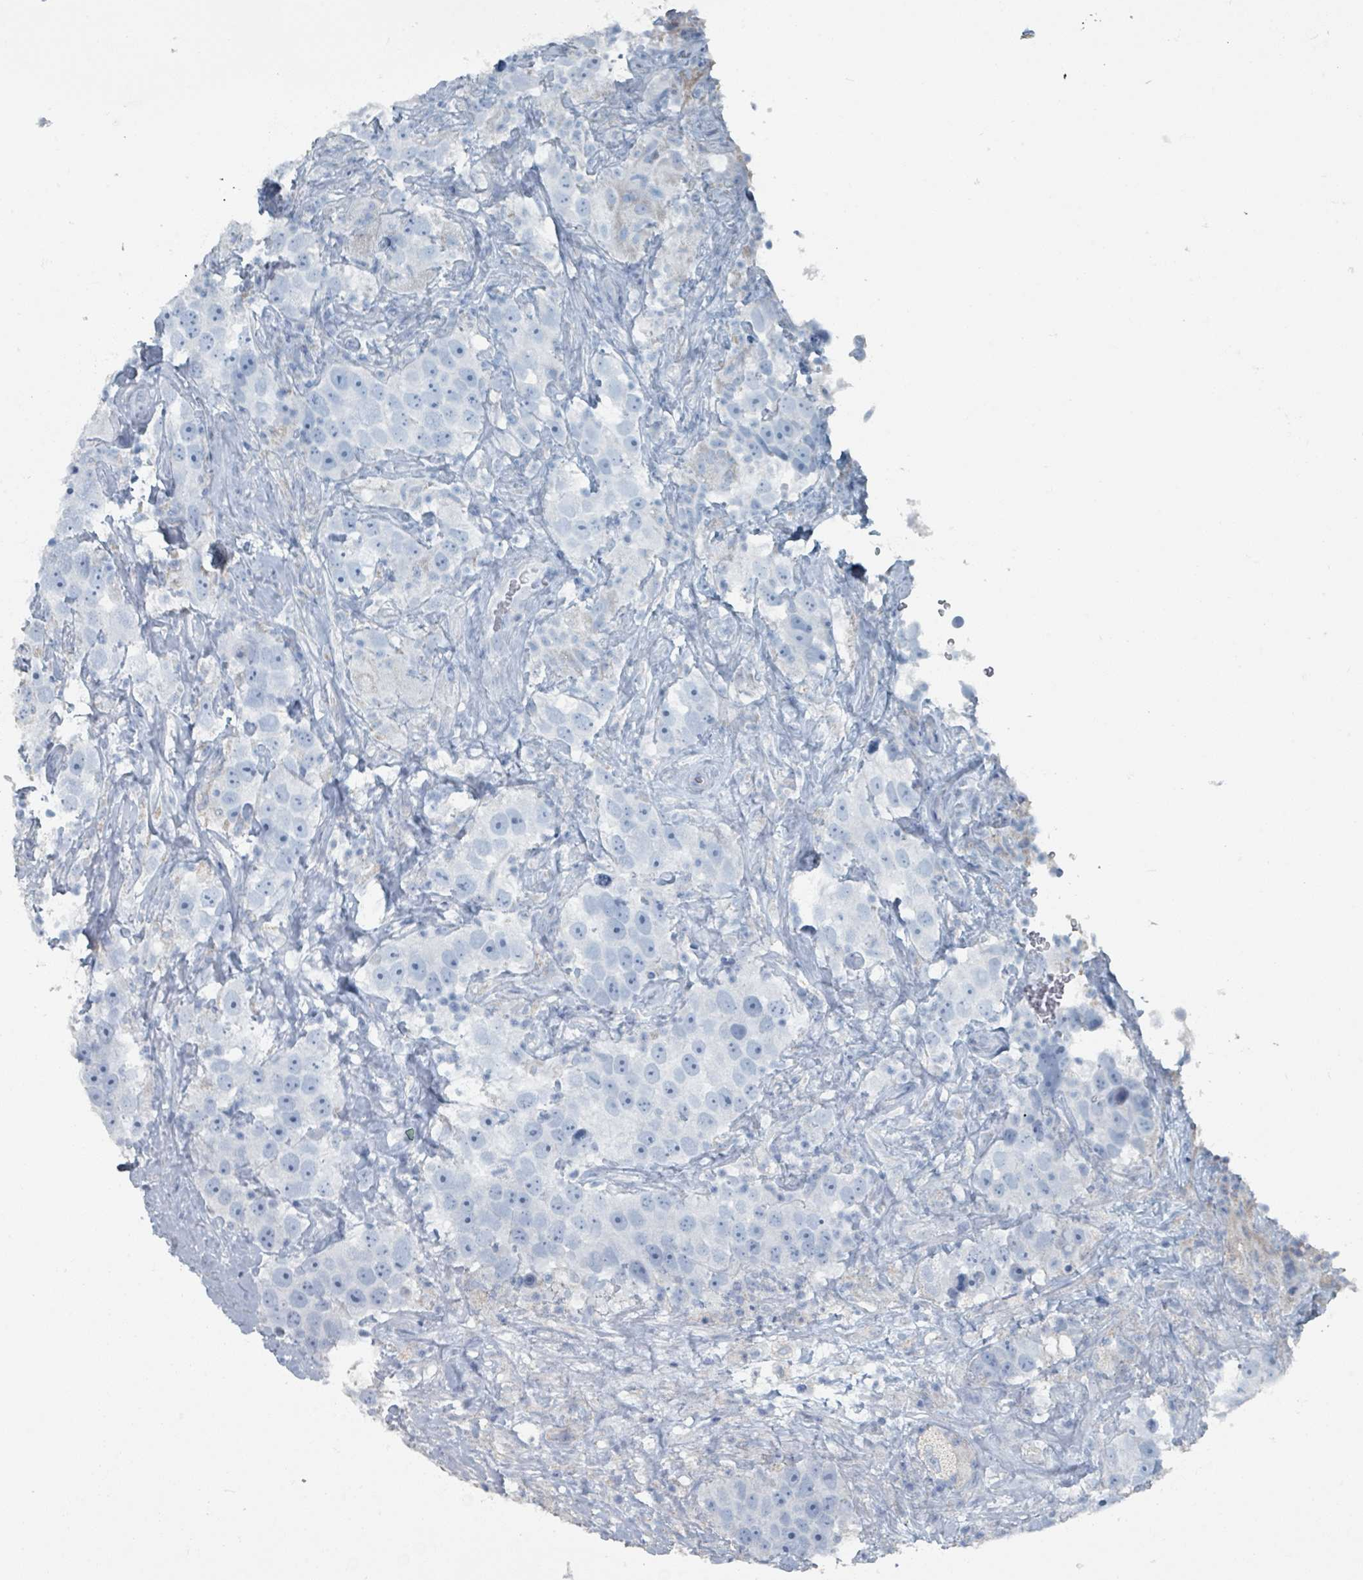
{"staining": {"intensity": "negative", "quantity": "none", "location": "none"}, "tissue": "testis cancer", "cell_type": "Tumor cells", "image_type": "cancer", "snomed": [{"axis": "morphology", "description": "Seminoma, NOS"}, {"axis": "topography", "description": "Testis"}], "caption": "Human testis cancer stained for a protein using immunohistochemistry displays no staining in tumor cells.", "gene": "GAMT", "patient": {"sex": "male", "age": 49}}